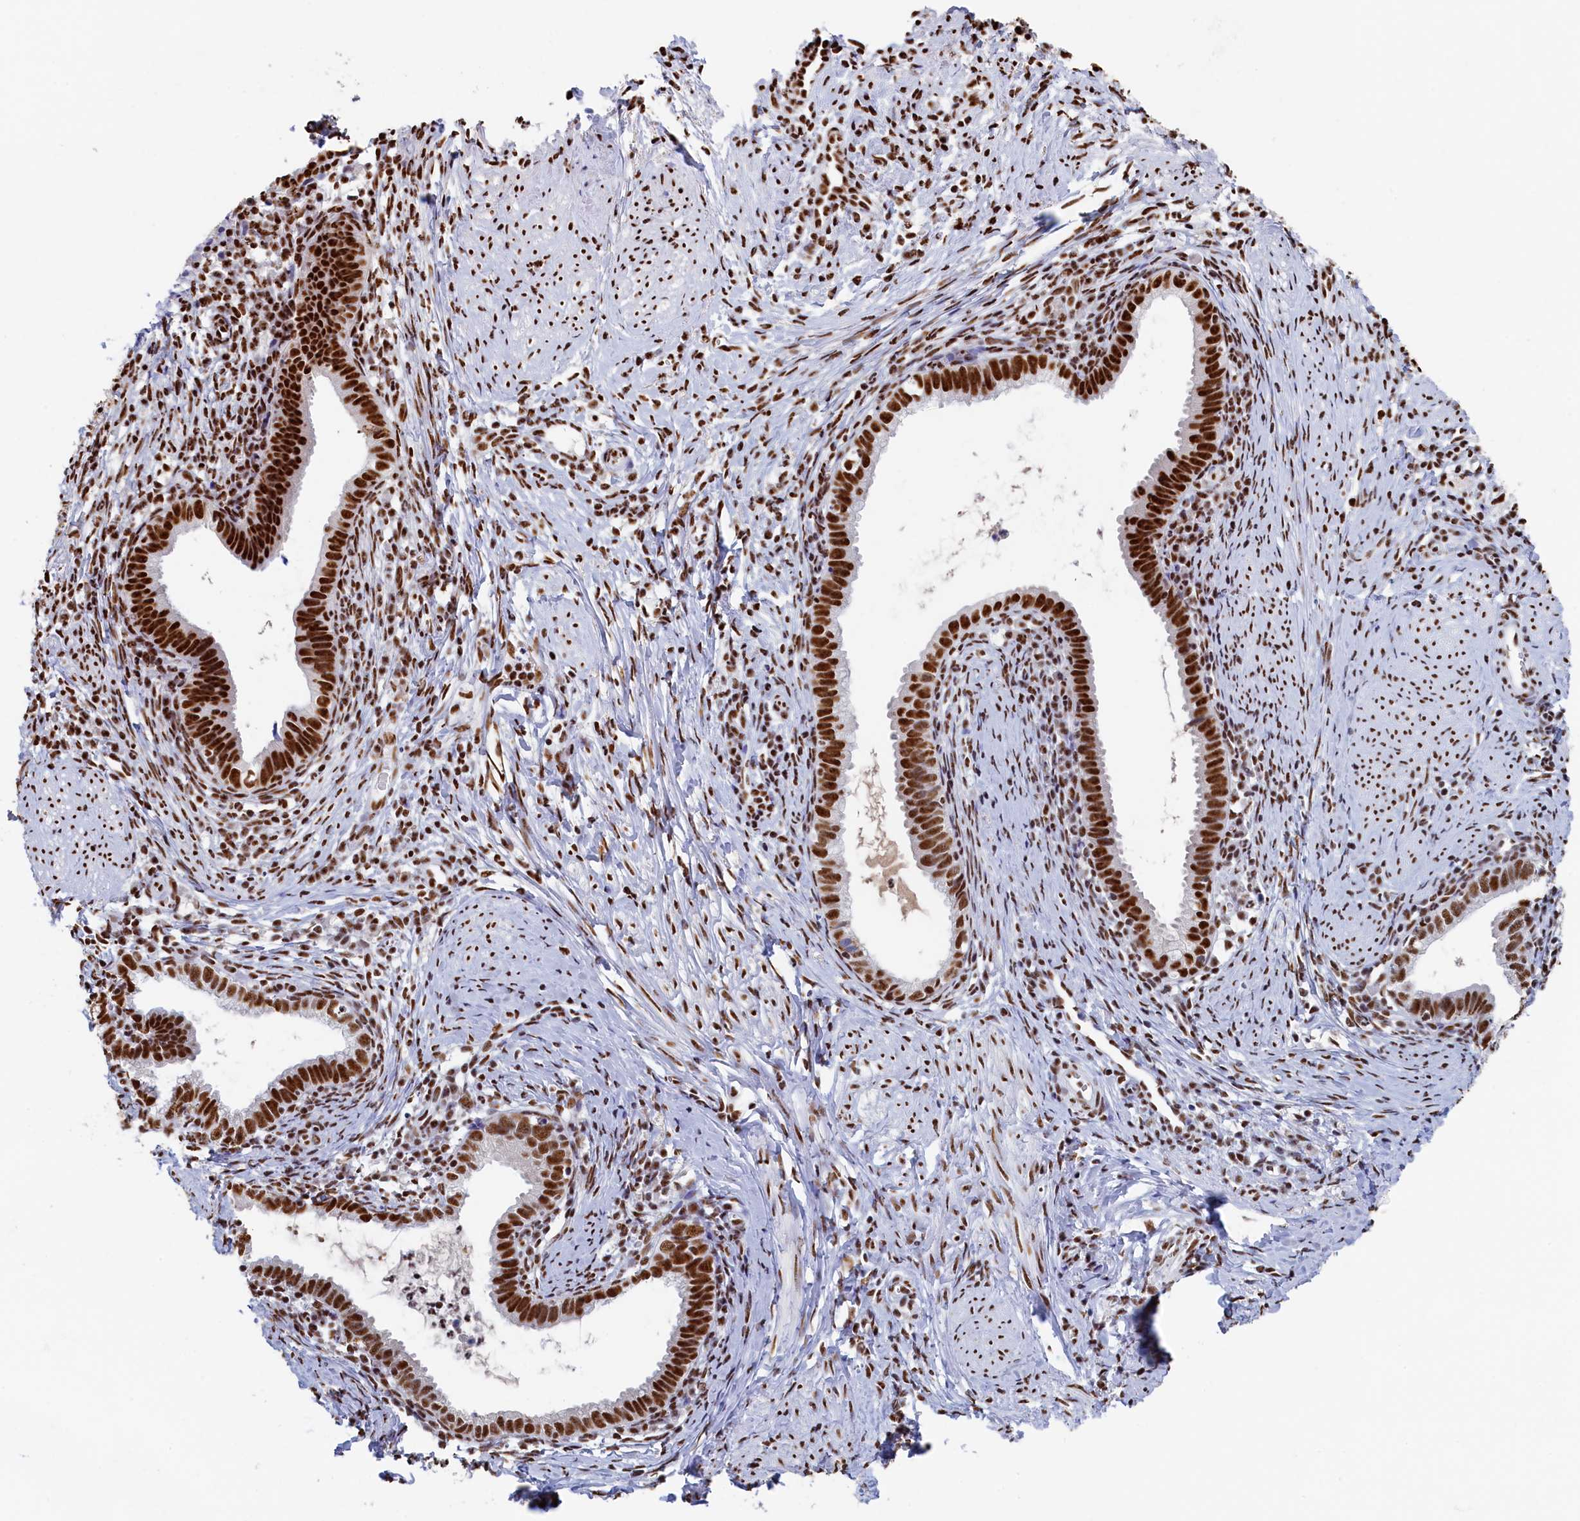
{"staining": {"intensity": "strong", "quantity": ">75%", "location": "nuclear"}, "tissue": "cervical cancer", "cell_type": "Tumor cells", "image_type": "cancer", "snomed": [{"axis": "morphology", "description": "Adenocarcinoma, NOS"}, {"axis": "topography", "description": "Cervix"}], "caption": "Brown immunohistochemical staining in cervical cancer displays strong nuclear staining in about >75% of tumor cells.", "gene": "MOSPD3", "patient": {"sex": "female", "age": 36}}